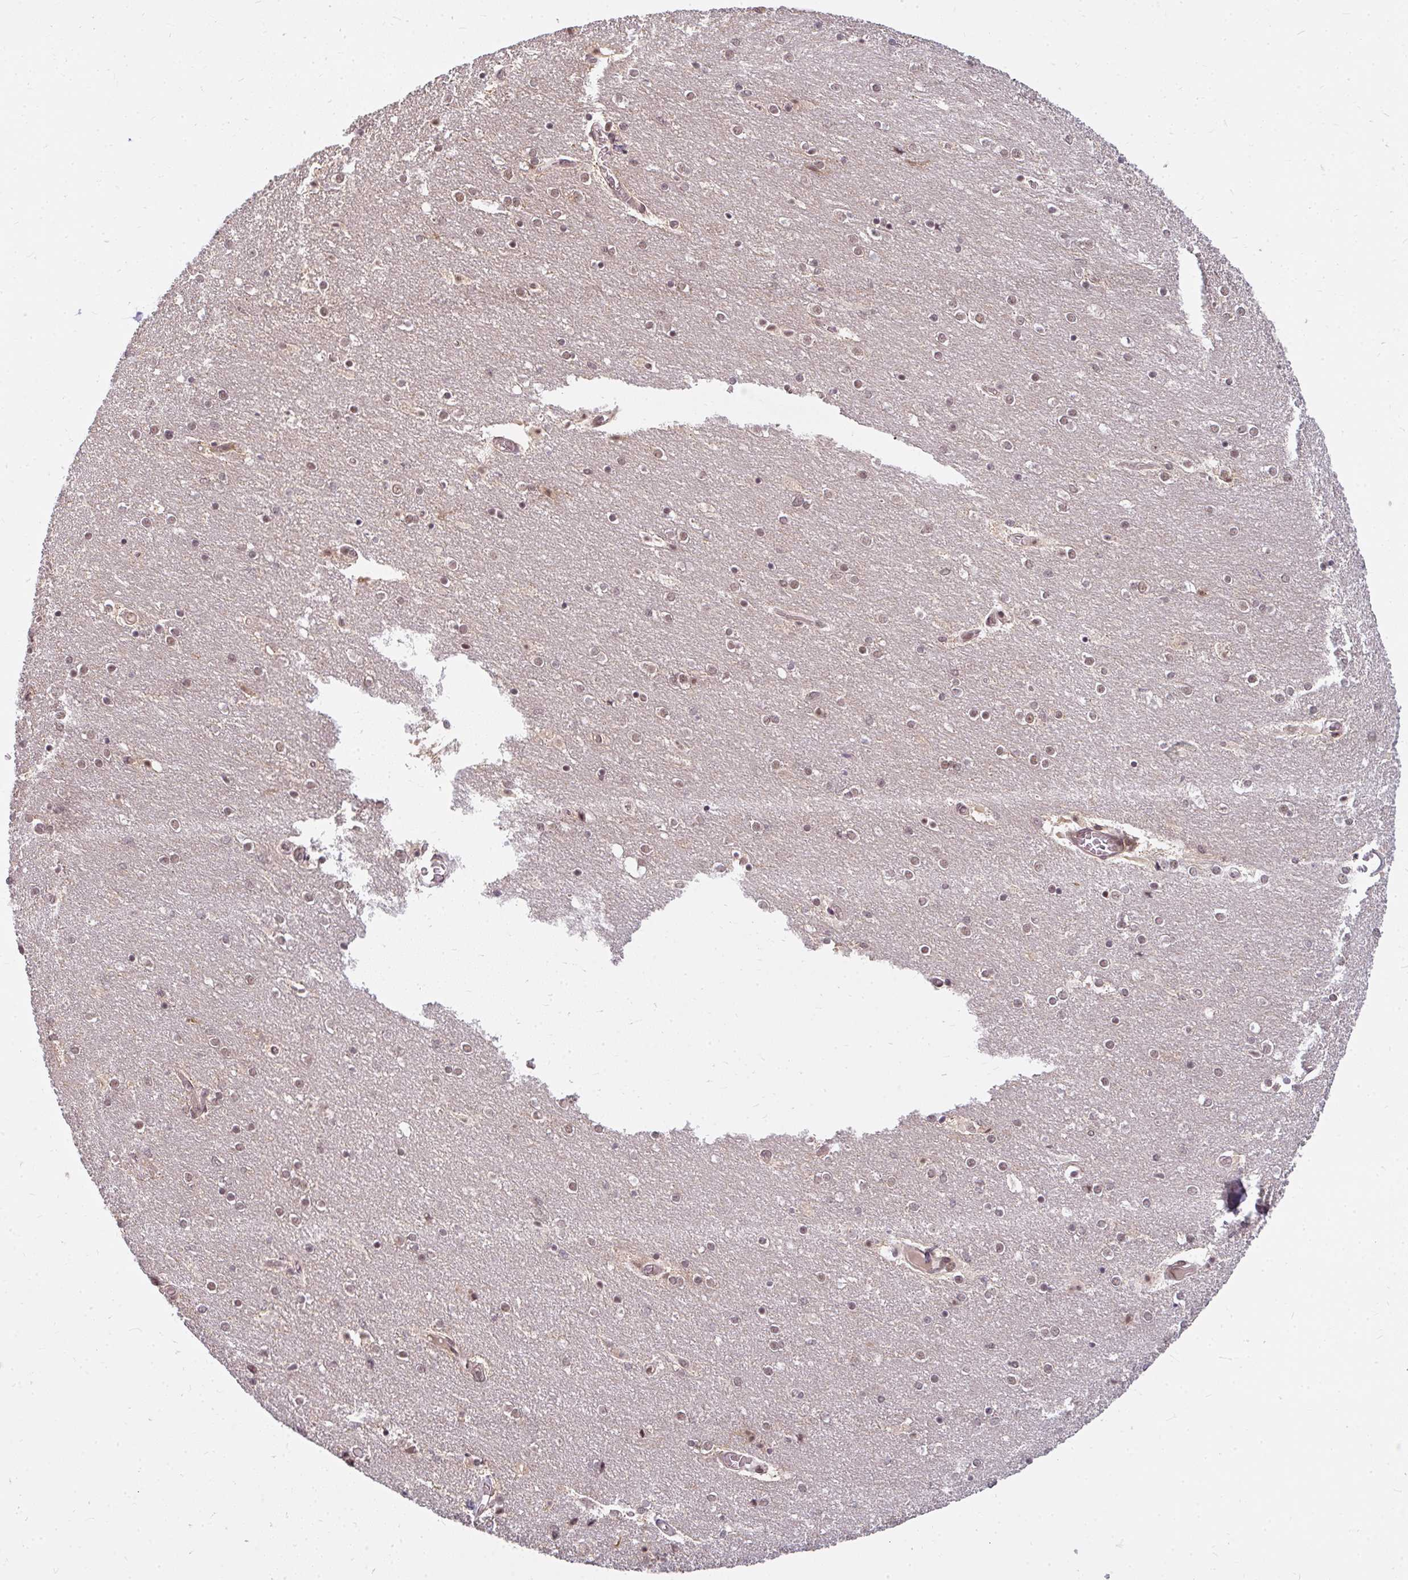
{"staining": {"intensity": "negative", "quantity": "none", "location": "none"}, "tissue": "cerebellum", "cell_type": "Cells in granular layer", "image_type": "normal", "snomed": [{"axis": "morphology", "description": "Normal tissue, NOS"}, {"axis": "topography", "description": "Cerebellum"}], "caption": "A high-resolution photomicrograph shows immunohistochemistry (IHC) staining of normal cerebellum, which exhibits no significant staining in cells in granular layer.", "gene": "GTF3C6", "patient": {"sex": "female", "age": 54}}